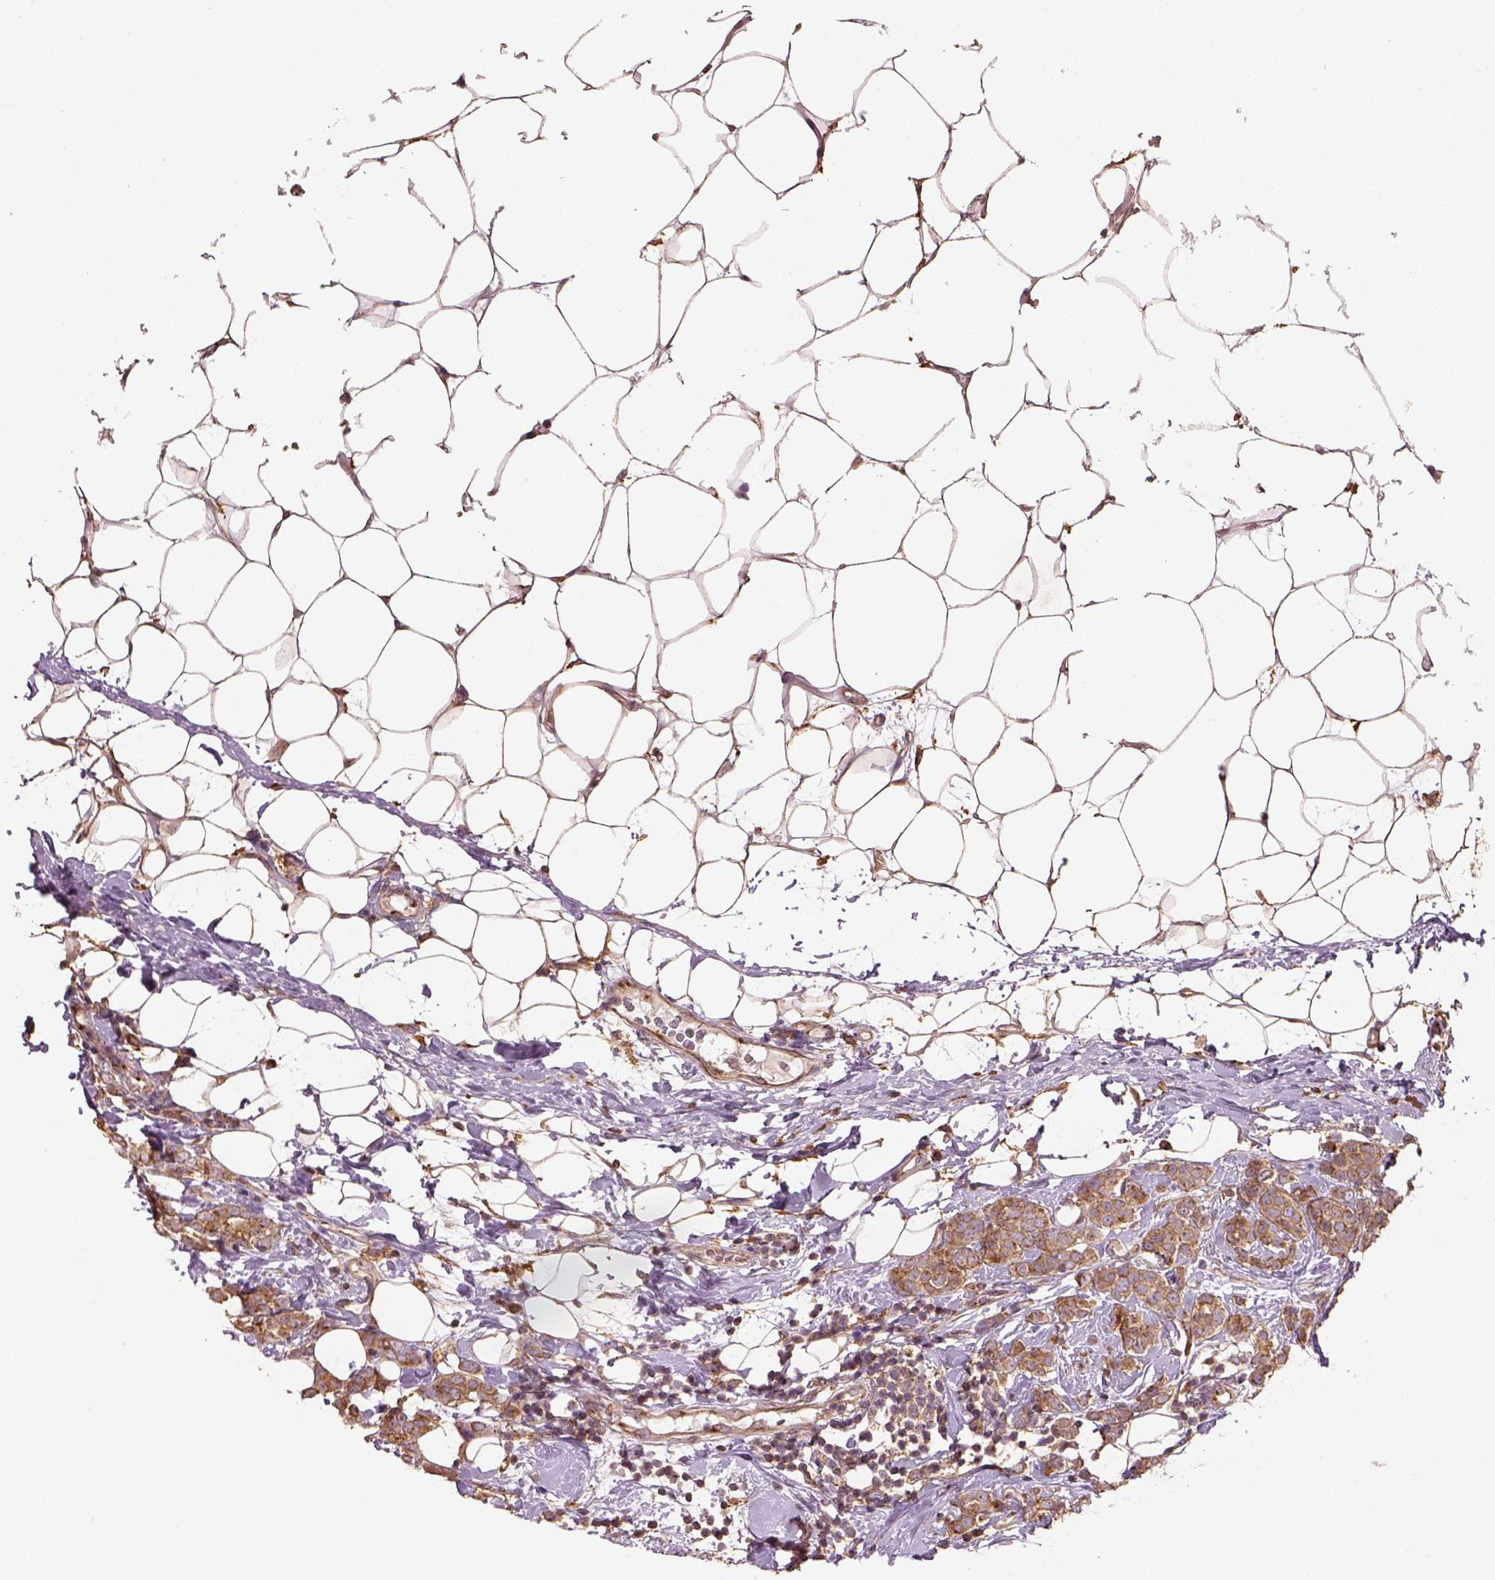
{"staining": {"intensity": "moderate", "quantity": ">75%", "location": "cytoplasmic/membranous"}, "tissue": "breast cancer", "cell_type": "Tumor cells", "image_type": "cancer", "snomed": [{"axis": "morphology", "description": "Lobular carcinoma"}, {"axis": "topography", "description": "Breast"}], "caption": "Tumor cells exhibit medium levels of moderate cytoplasmic/membranous staining in about >75% of cells in human breast lobular carcinoma.", "gene": "AP1B1", "patient": {"sex": "female", "age": 49}}